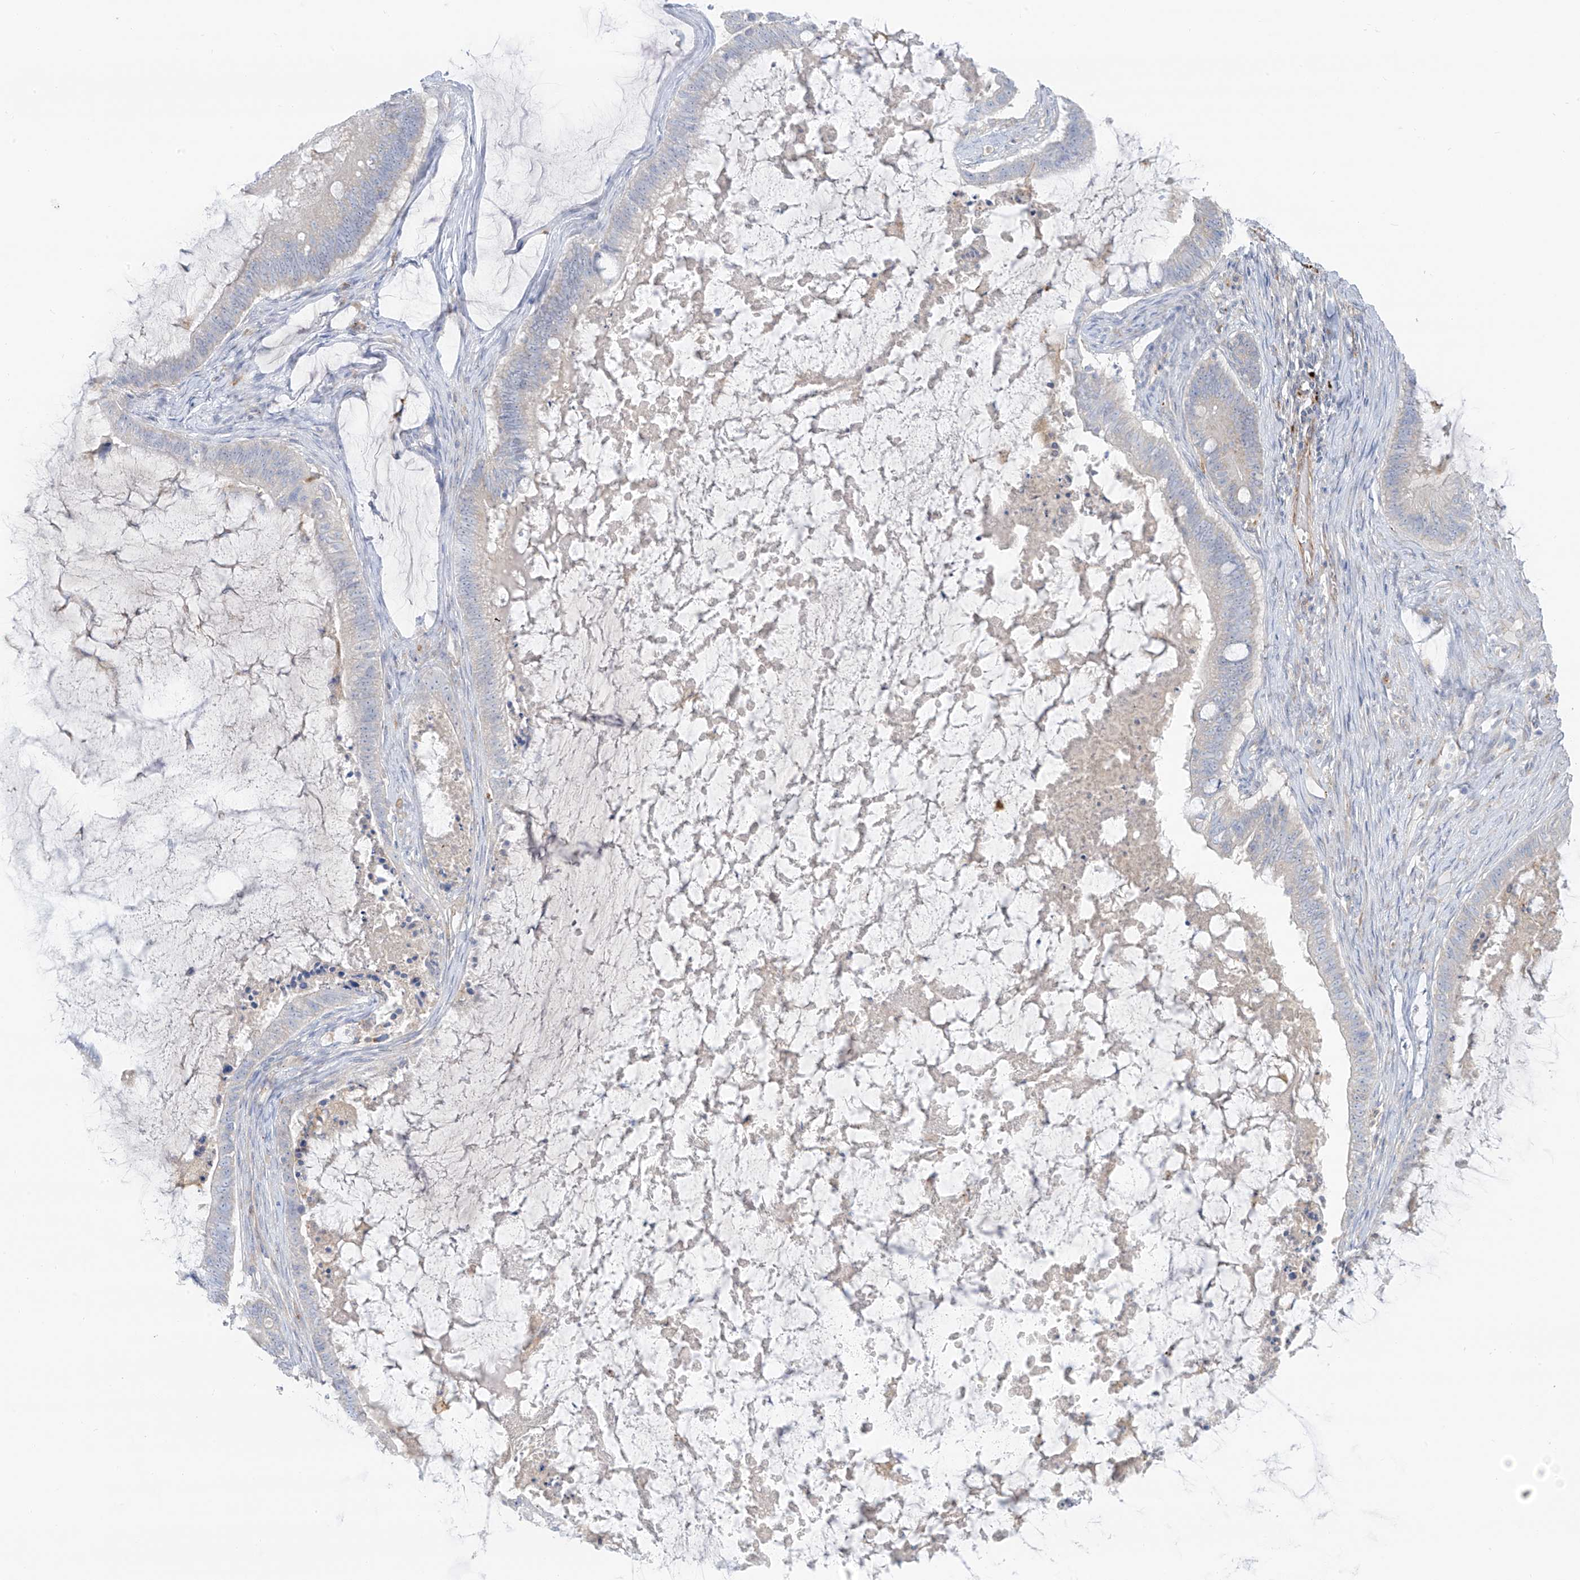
{"staining": {"intensity": "negative", "quantity": "none", "location": "none"}, "tissue": "ovarian cancer", "cell_type": "Tumor cells", "image_type": "cancer", "snomed": [{"axis": "morphology", "description": "Cystadenocarcinoma, mucinous, NOS"}, {"axis": "topography", "description": "Ovary"}], "caption": "Histopathology image shows no protein expression in tumor cells of ovarian cancer (mucinous cystadenocarcinoma) tissue. (Brightfield microscopy of DAB immunohistochemistry (IHC) at high magnification).", "gene": "TAL2", "patient": {"sex": "female", "age": 61}}